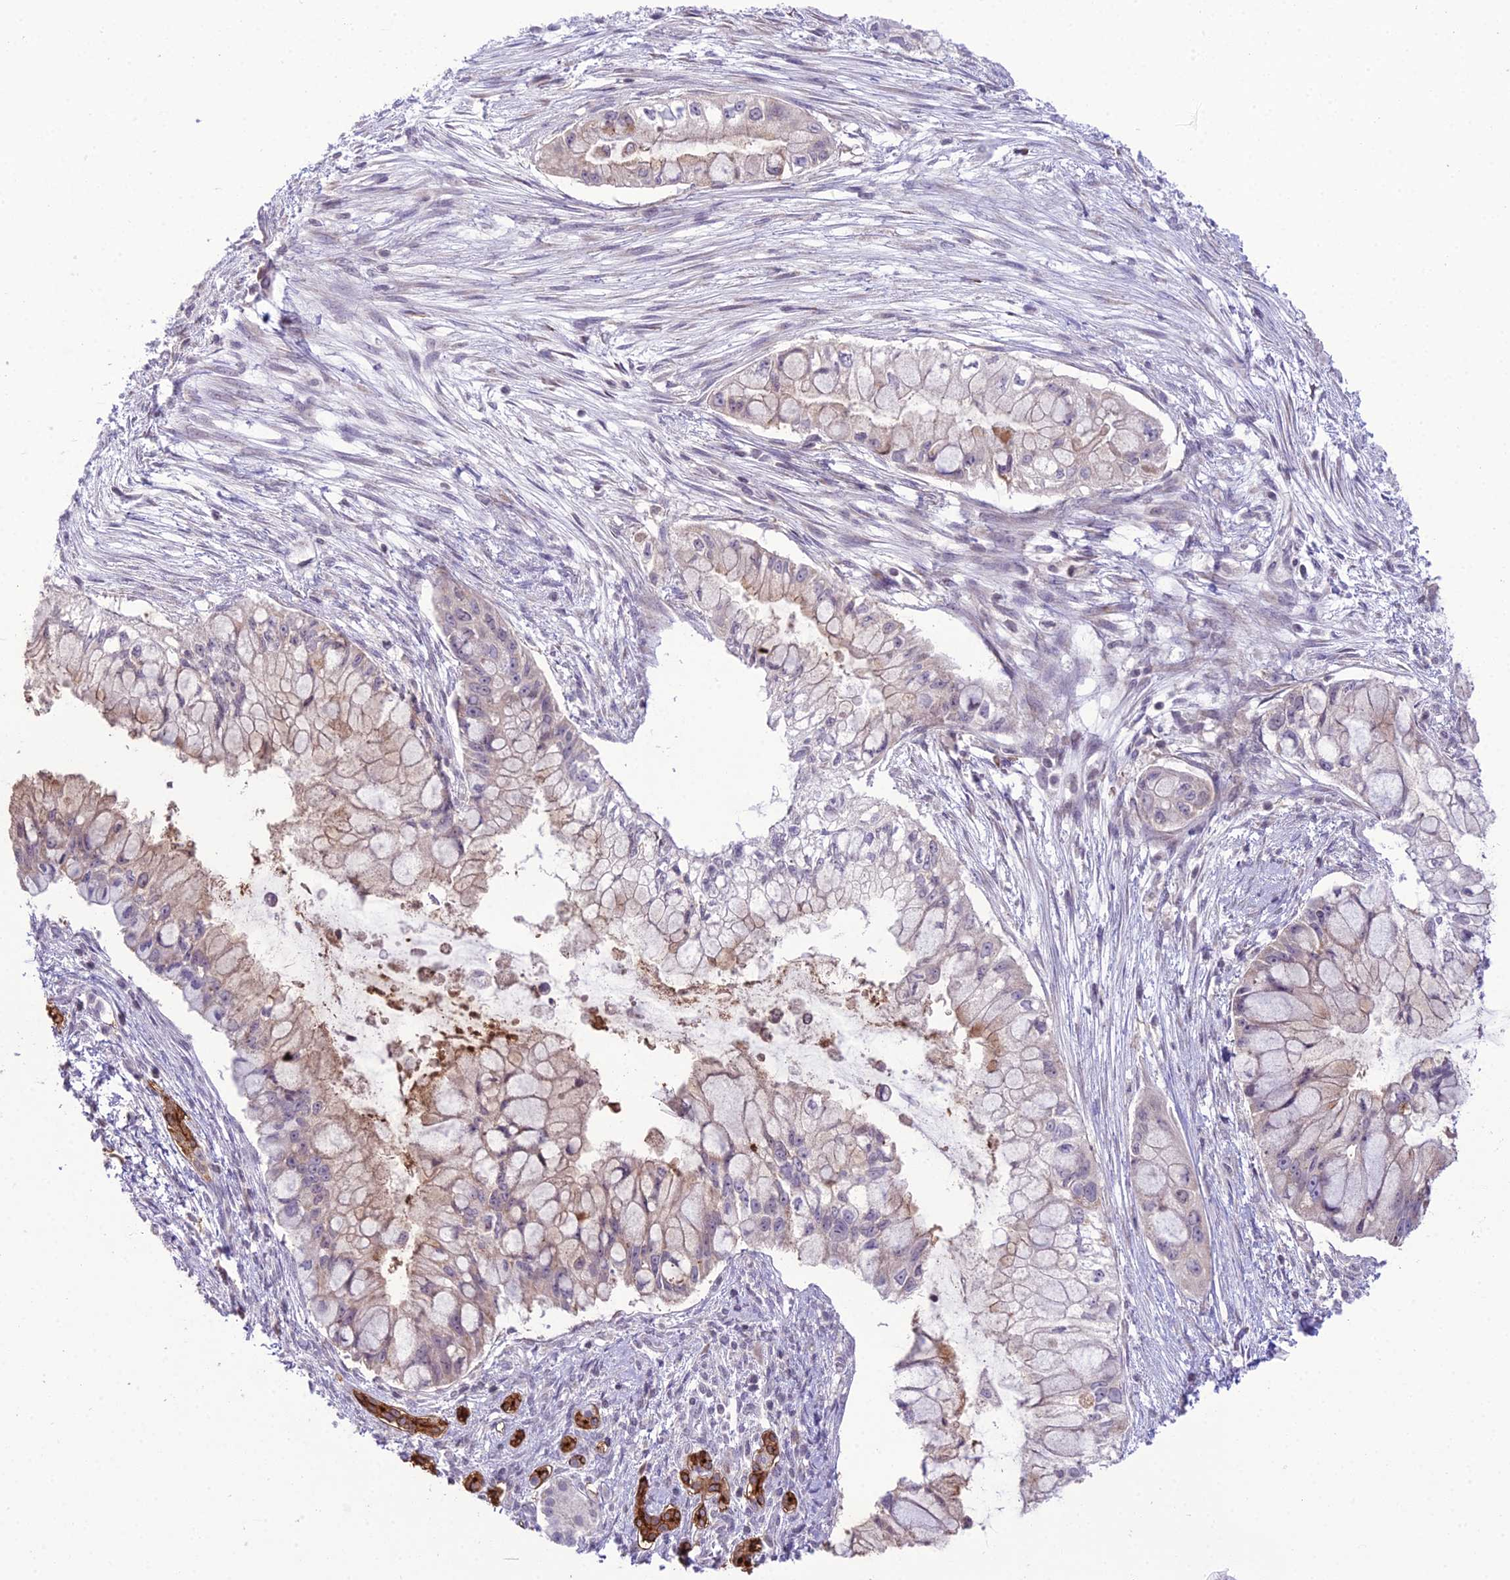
{"staining": {"intensity": "moderate", "quantity": "<25%", "location": "cytoplasmic/membranous,nuclear"}, "tissue": "pancreatic cancer", "cell_type": "Tumor cells", "image_type": "cancer", "snomed": [{"axis": "morphology", "description": "Adenocarcinoma, NOS"}, {"axis": "topography", "description": "Pancreas"}], "caption": "A micrograph of pancreatic cancer stained for a protein displays moderate cytoplasmic/membranous and nuclear brown staining in tumor cells.", "gene": "RPS26", "patient": {"sex": "male", "age": 48}}